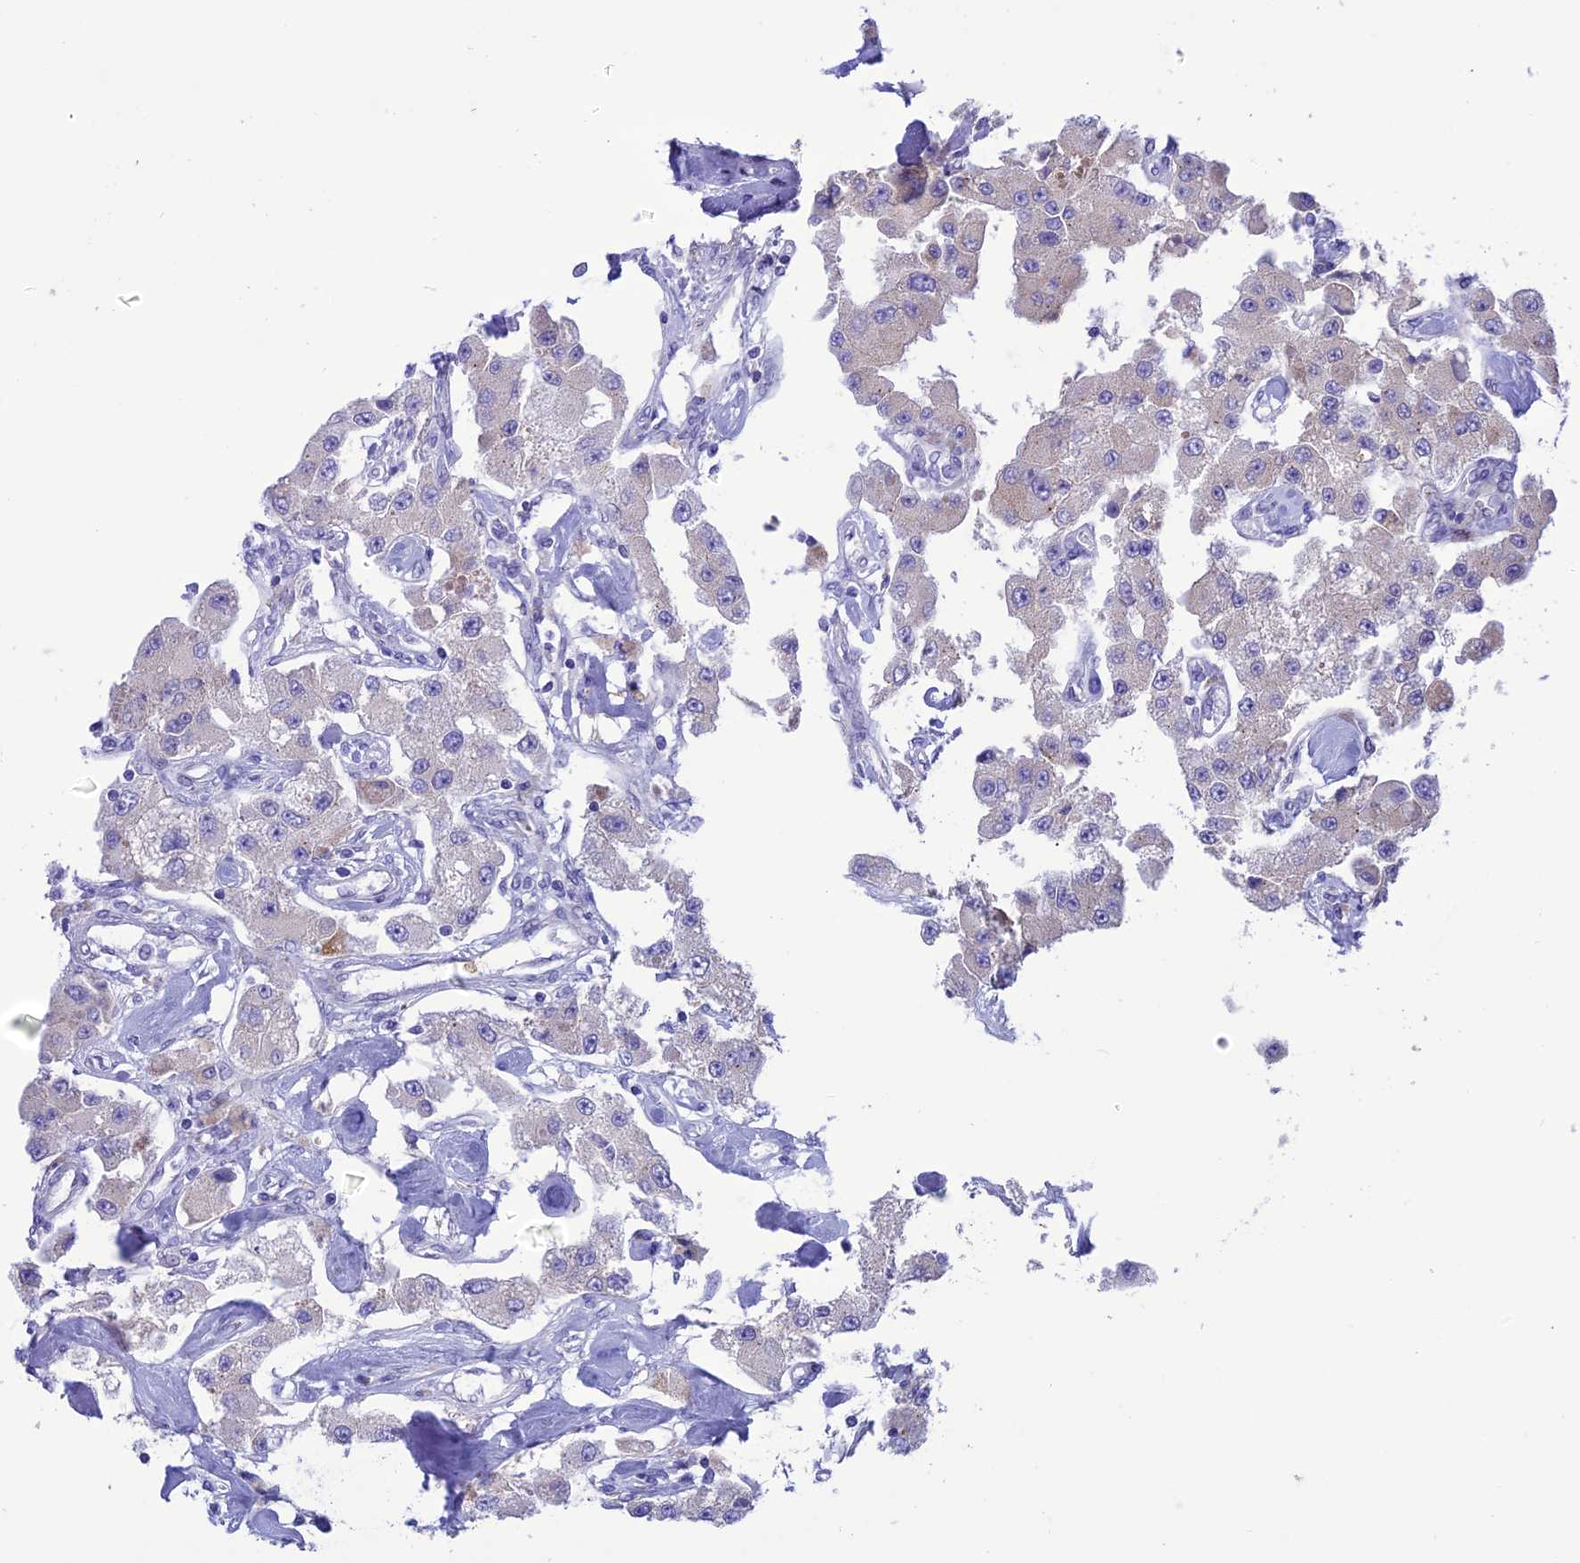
{"staining": {"intensity": "negative", "quantity": "none", "location": "none"}, "tissue": "carcinoid", "cell_type": "Tumor cells", "image_type": "cancer", "snomed": [{"axis": "morphology", "description": "Carcinoid, malignant, NOS"}, {"axis": "topography", "description": "Pancreas"}], "caption": "IHC micrograph of human carcinoid stained for a protein (brown), which shows no positivity in tumor cells.", "gene": "JMY", "patient": {"sex": "male", "age": 41}}